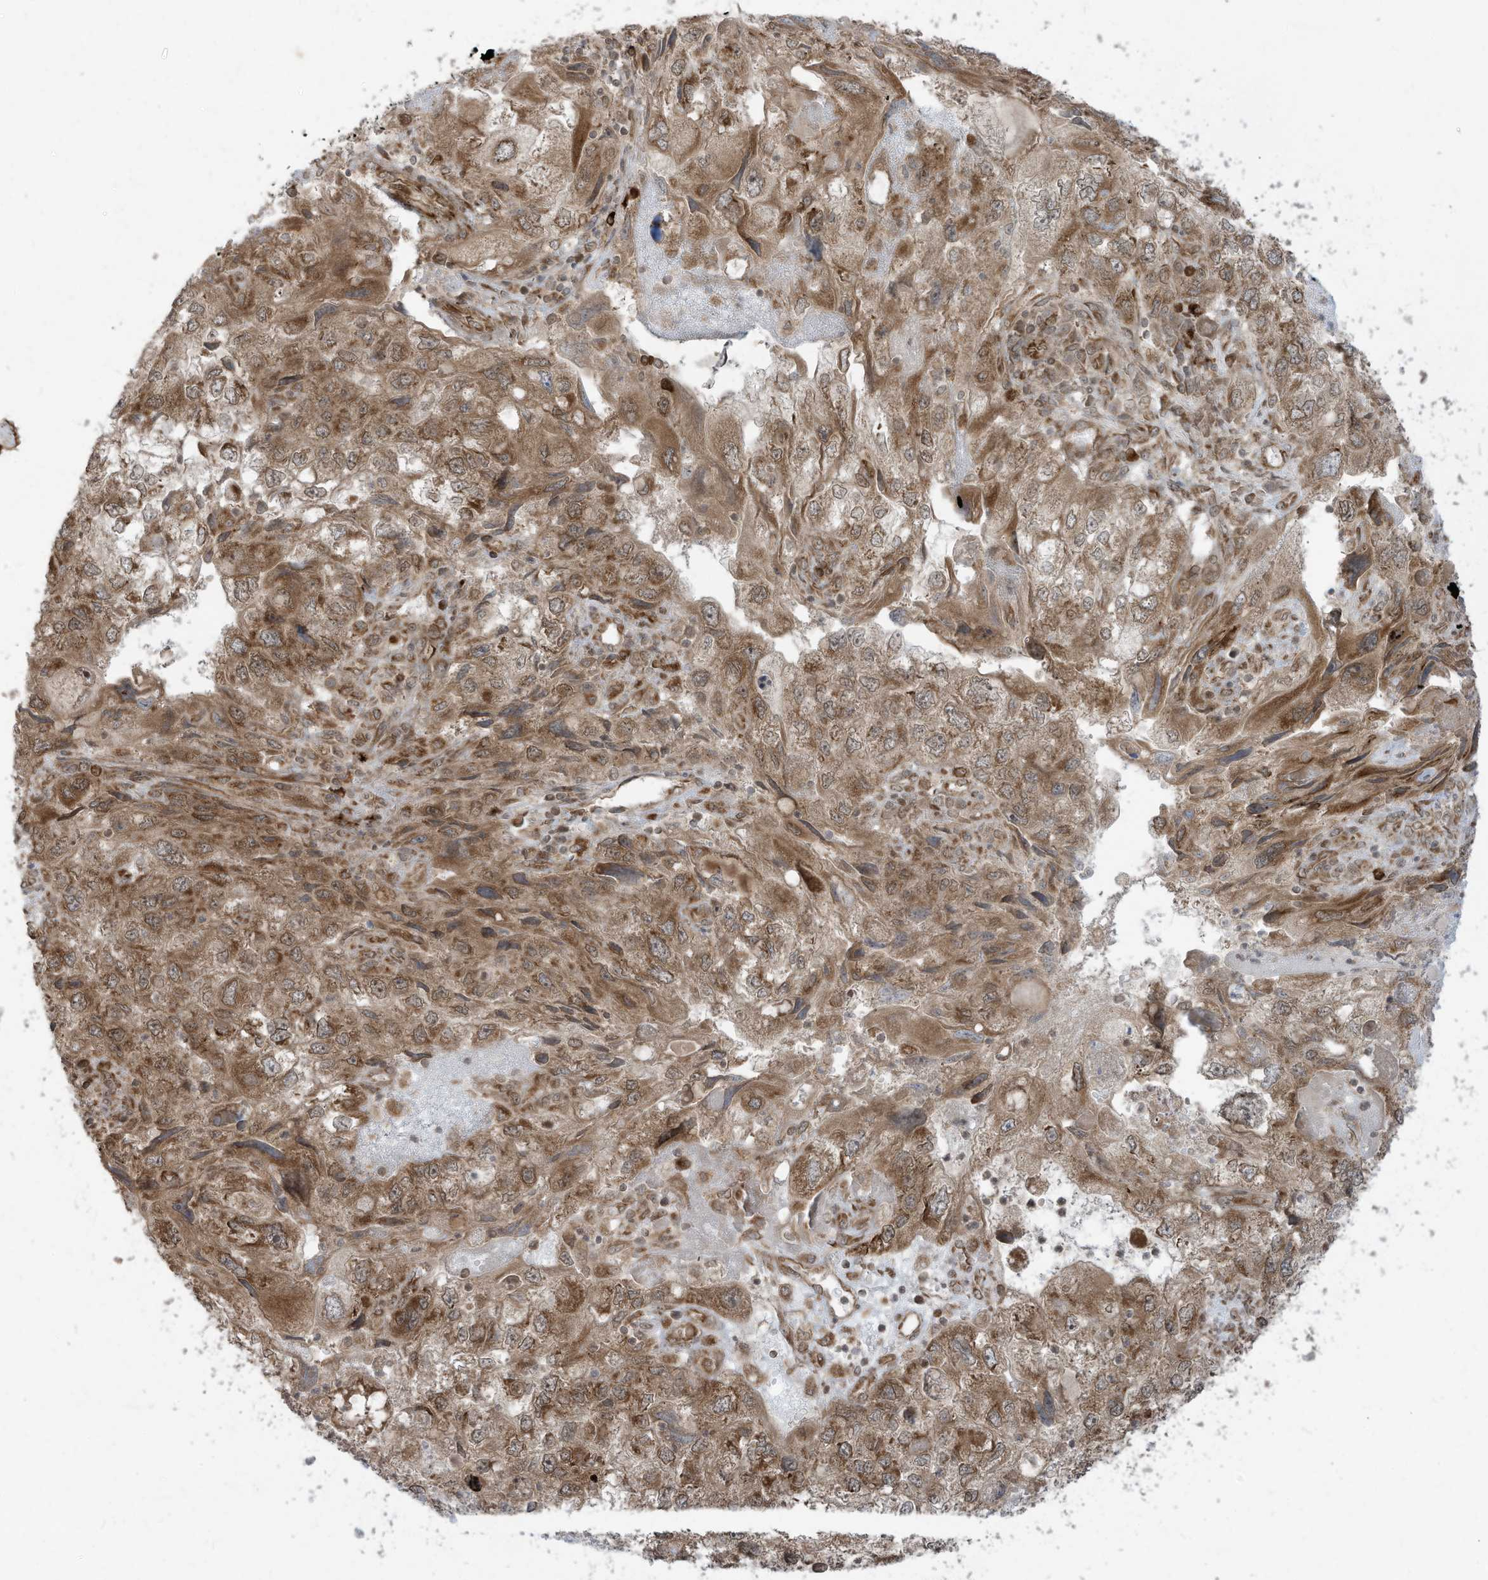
{"staining": {"intensity": "moderate", "quantity": ">75%", "location": "cytoplasmic/membranous"}, "tissue": "endometrial cancer", "cell_type": "Tumor cells", "image_type": "cancer", "snomed": [{"axis": "morphology", "description": "Adenocarcinoma, NOS"}, {"axis": "topography", "description": "Endometrium"}], "caption": "There is medium levels of moderate cytoplasmic/membranous expression in tumor cells of adenocarcinoma (endometrial), as demonstrated by immunohistochemical staining (brown color).", "gene": "TRIM67", "patient": {"sex": "female", "age": 49}}